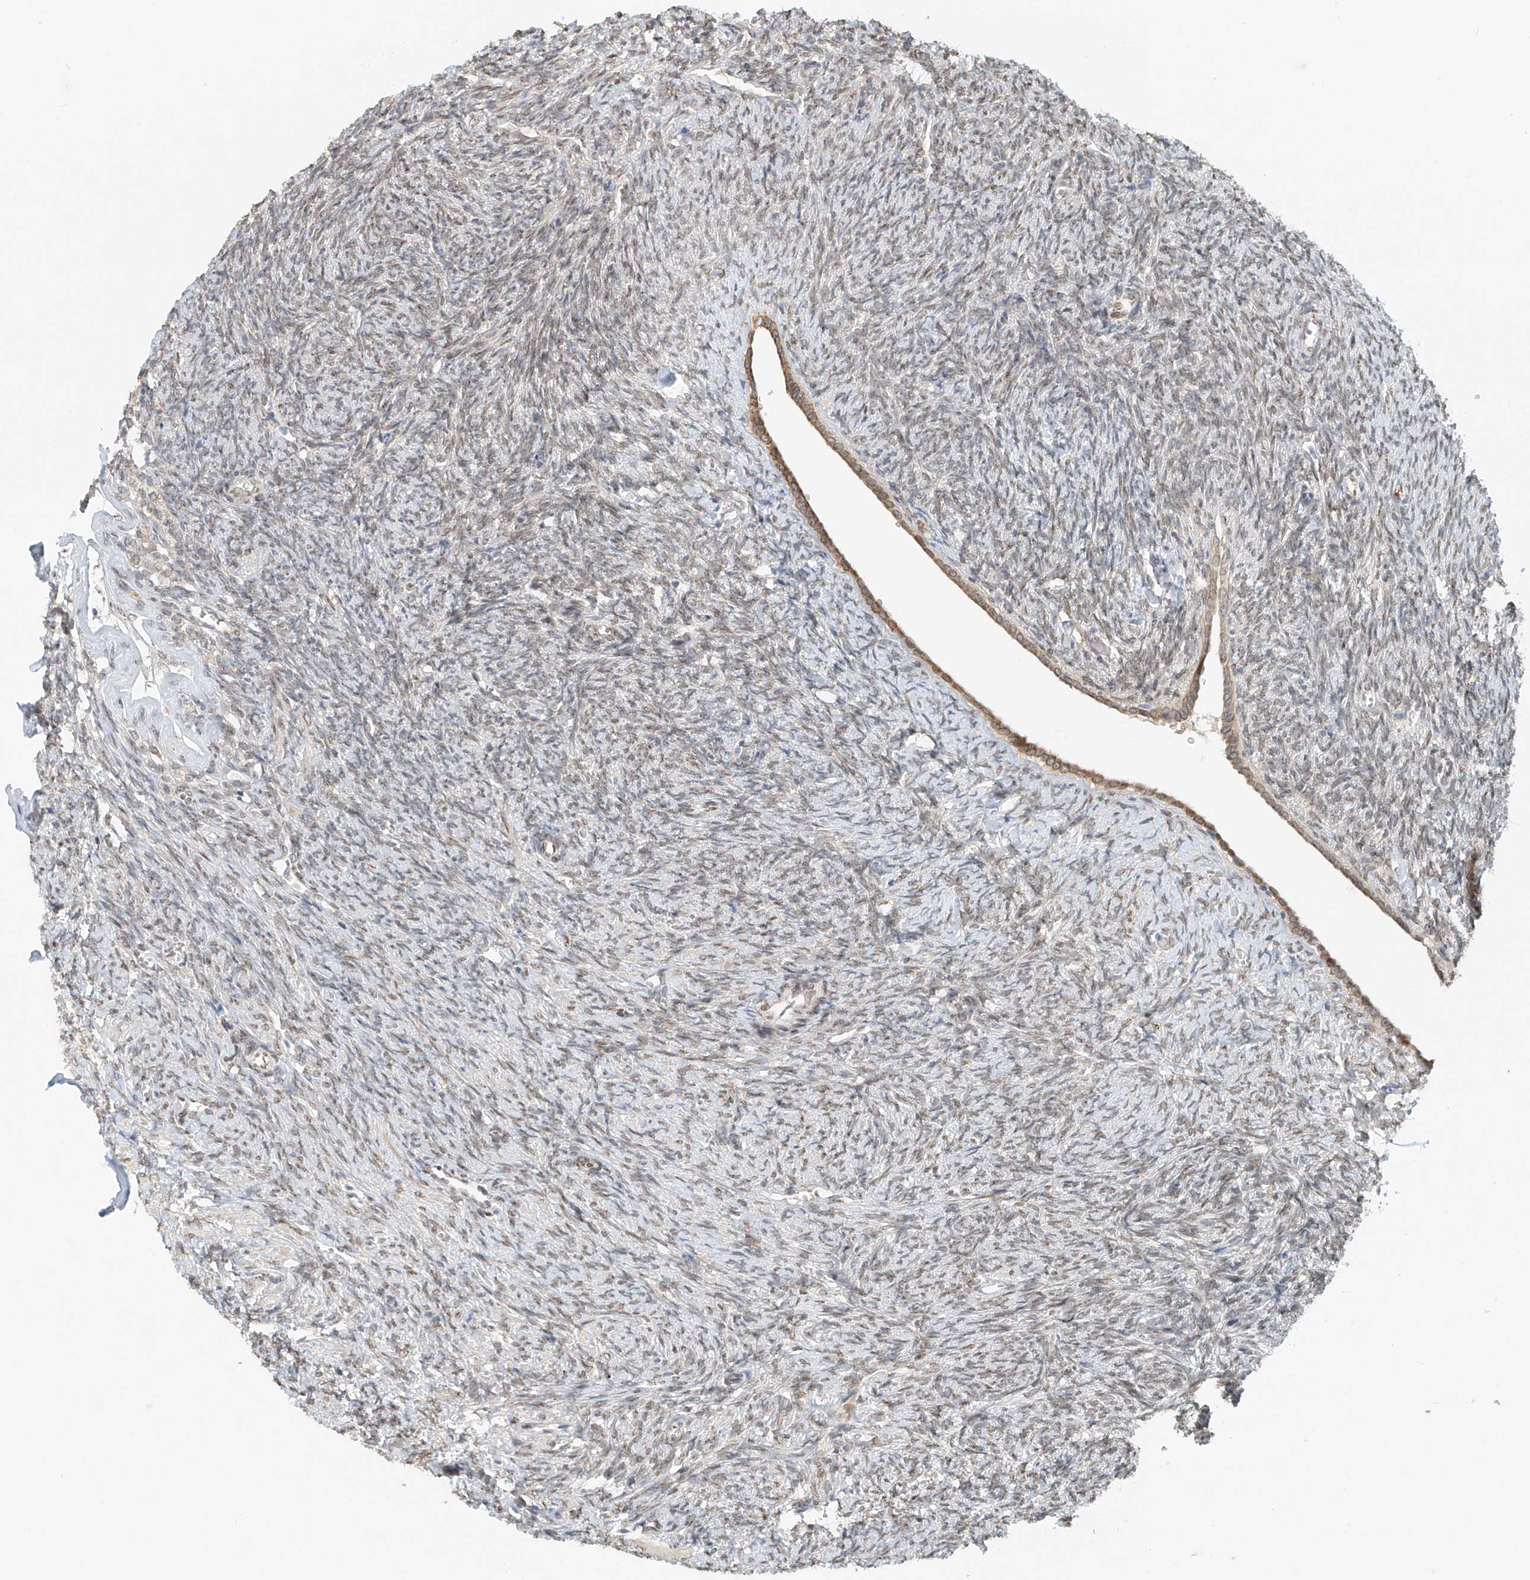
{"staining": {"intensity": "weak", "quantity": "<25%", "location": "cytoplasmic/membranous"}, "tissue": "ovary", "cell_type": "Ovarian stroma cells", "image_type": "normal", "snomed": [{"axis": "morphology", "description": "Normal tissue, NOS"}, {"axis": "topography", "description": "Ovary"}], "caption": "DAB immunohistochemical staining of normal human ovary exhibits no significant positivity in ovarian stroma cells.", "gene": "STARD9", "patient": {"sex": "female", "age": 41}}